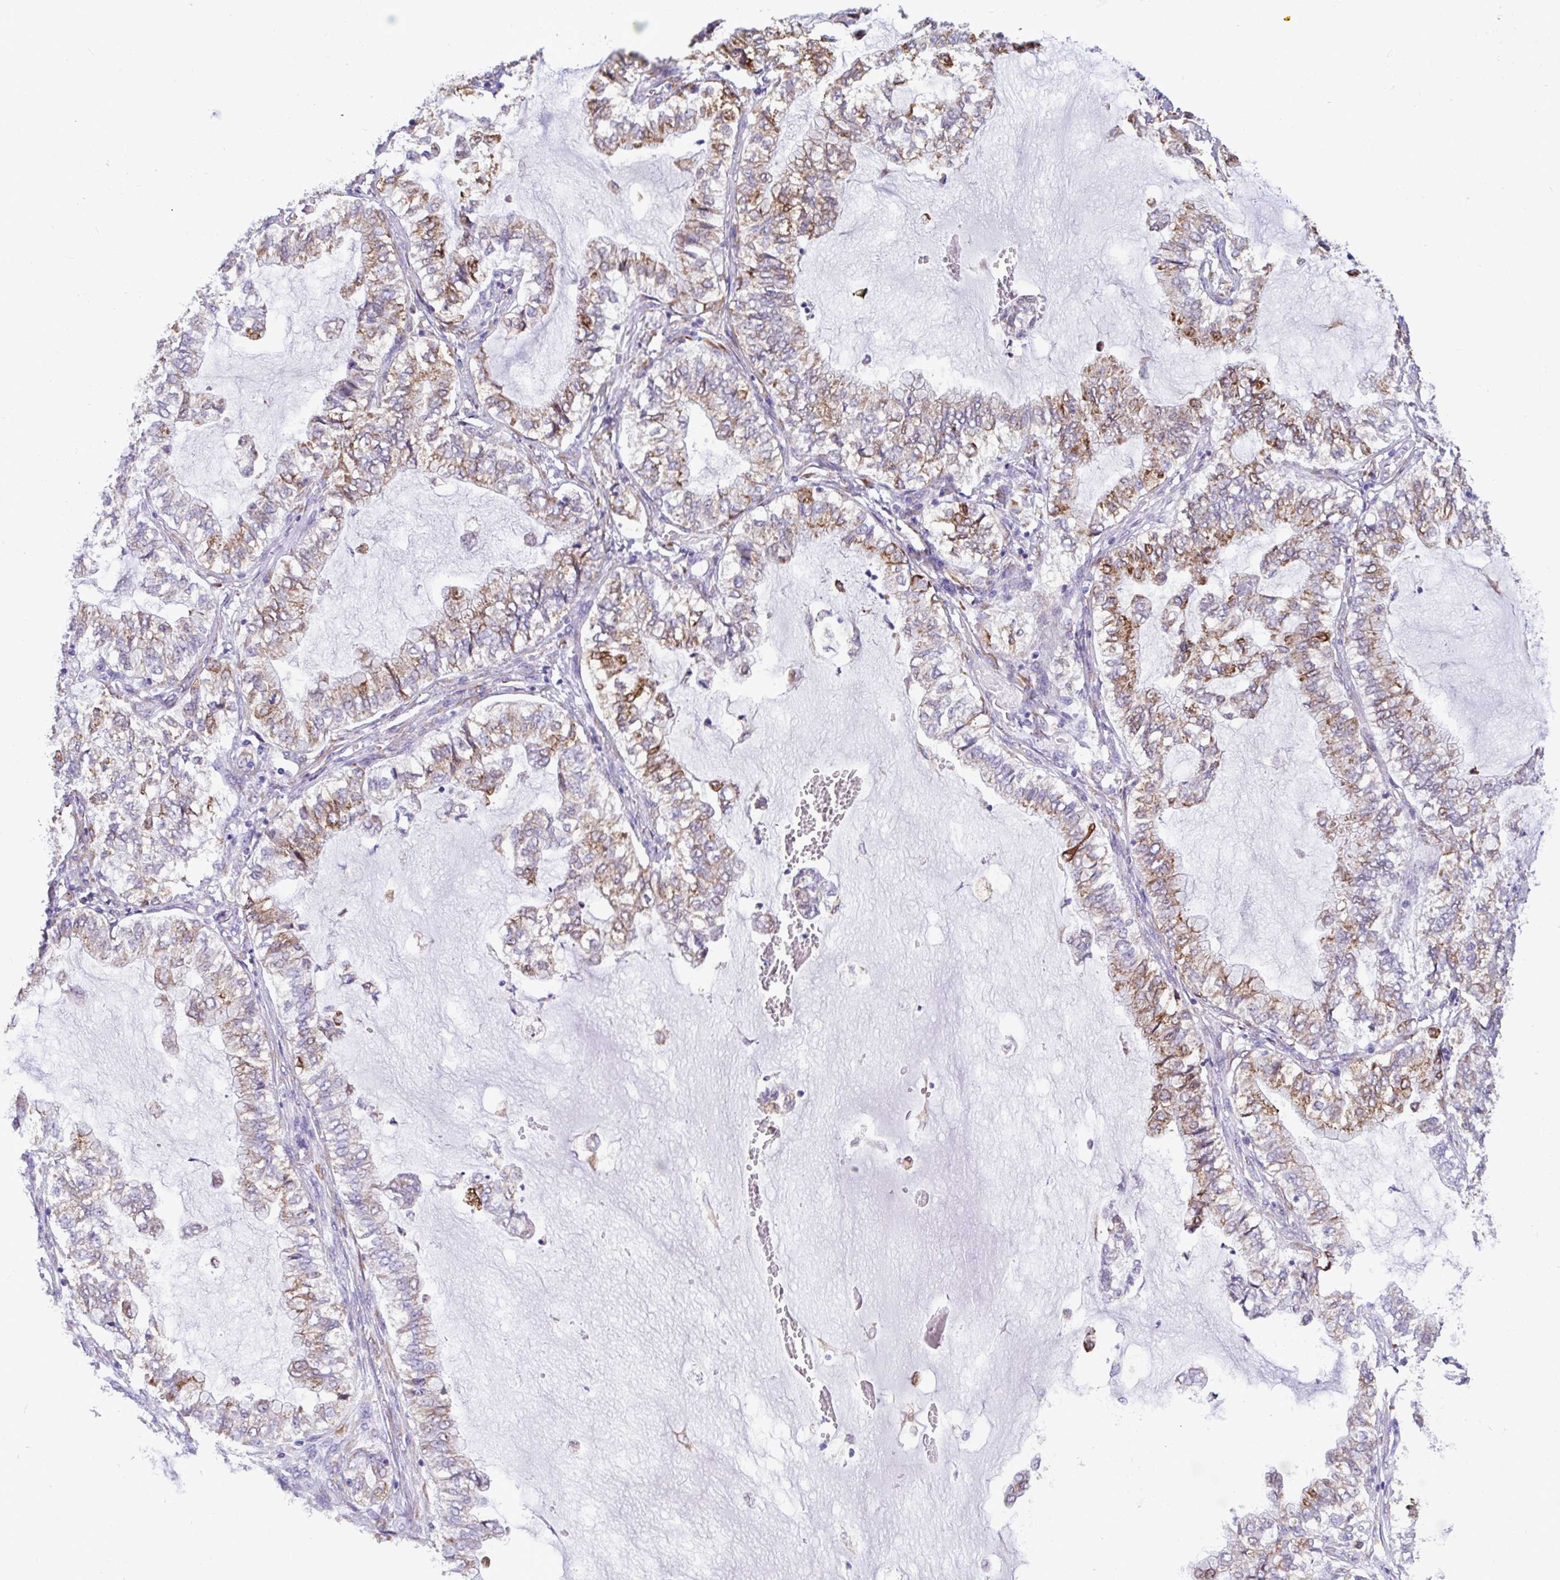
{"staining": {"intensity": "moderate", "quantity": "25%-75%", "location": "cytoplasmic/membranous"}, "tissue": "lung cancer", "cell_type": "Tumor cells", "image_type": "cancer", "snomed": [{"axis": "morphology", "description": "Adenocarcinoma, NOS"}, {"axis": "topography", "description": "Lymph node"}, {"axis": "topography", "description": "Lung"}], "caption": "About 25%-75% of tumor cells in lung cancer display moderate cytoplasmic/membranous protein expression as visualized by brown immunohistochemical staining.", "gene": "ASPH", "patient": {"sex": "male", "age": 66}}